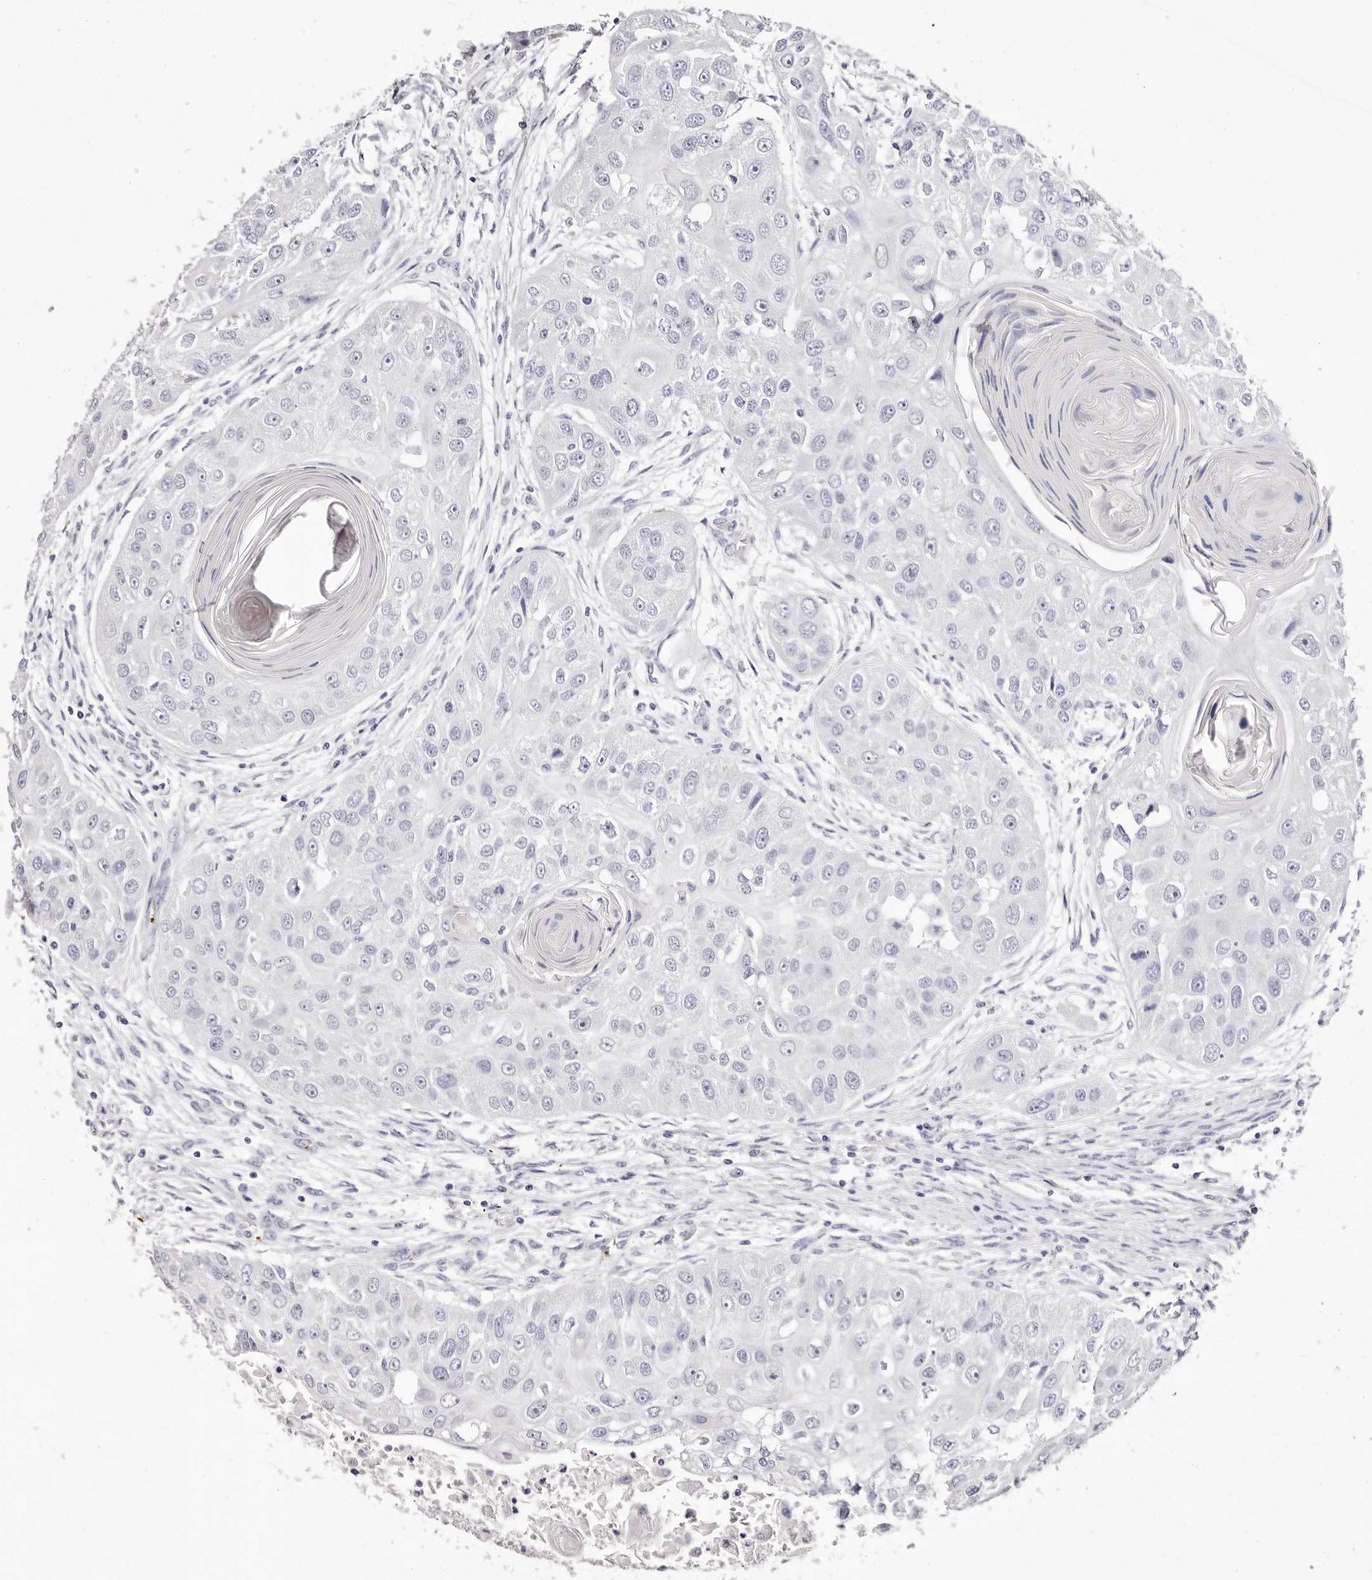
{"staining": {"intensity": "negative", "quantity": "none", "location": "none"}, "tissue": "head and neck cancer", "cell_type": "Tumor cells", "image_type": "cancer", "snomed": [{"axis": "morphology", "description": "Normal tissue, NOS"}, {"axis": "morphology", "description": "Squamous cell carcinoma, NOS"}, {"axis": "topography", "description": "Skeletal muscle"}, {"axis": "topography", "description": "Head-Neck"}], "caption": "DAB (3,3'-diaminobenzidine) immunohistochemical staining of head and neck cancer demonstrates no significant expression in tumor cells.", "gene": "PF4", "patient": {"sex": "male", "age": 51}}